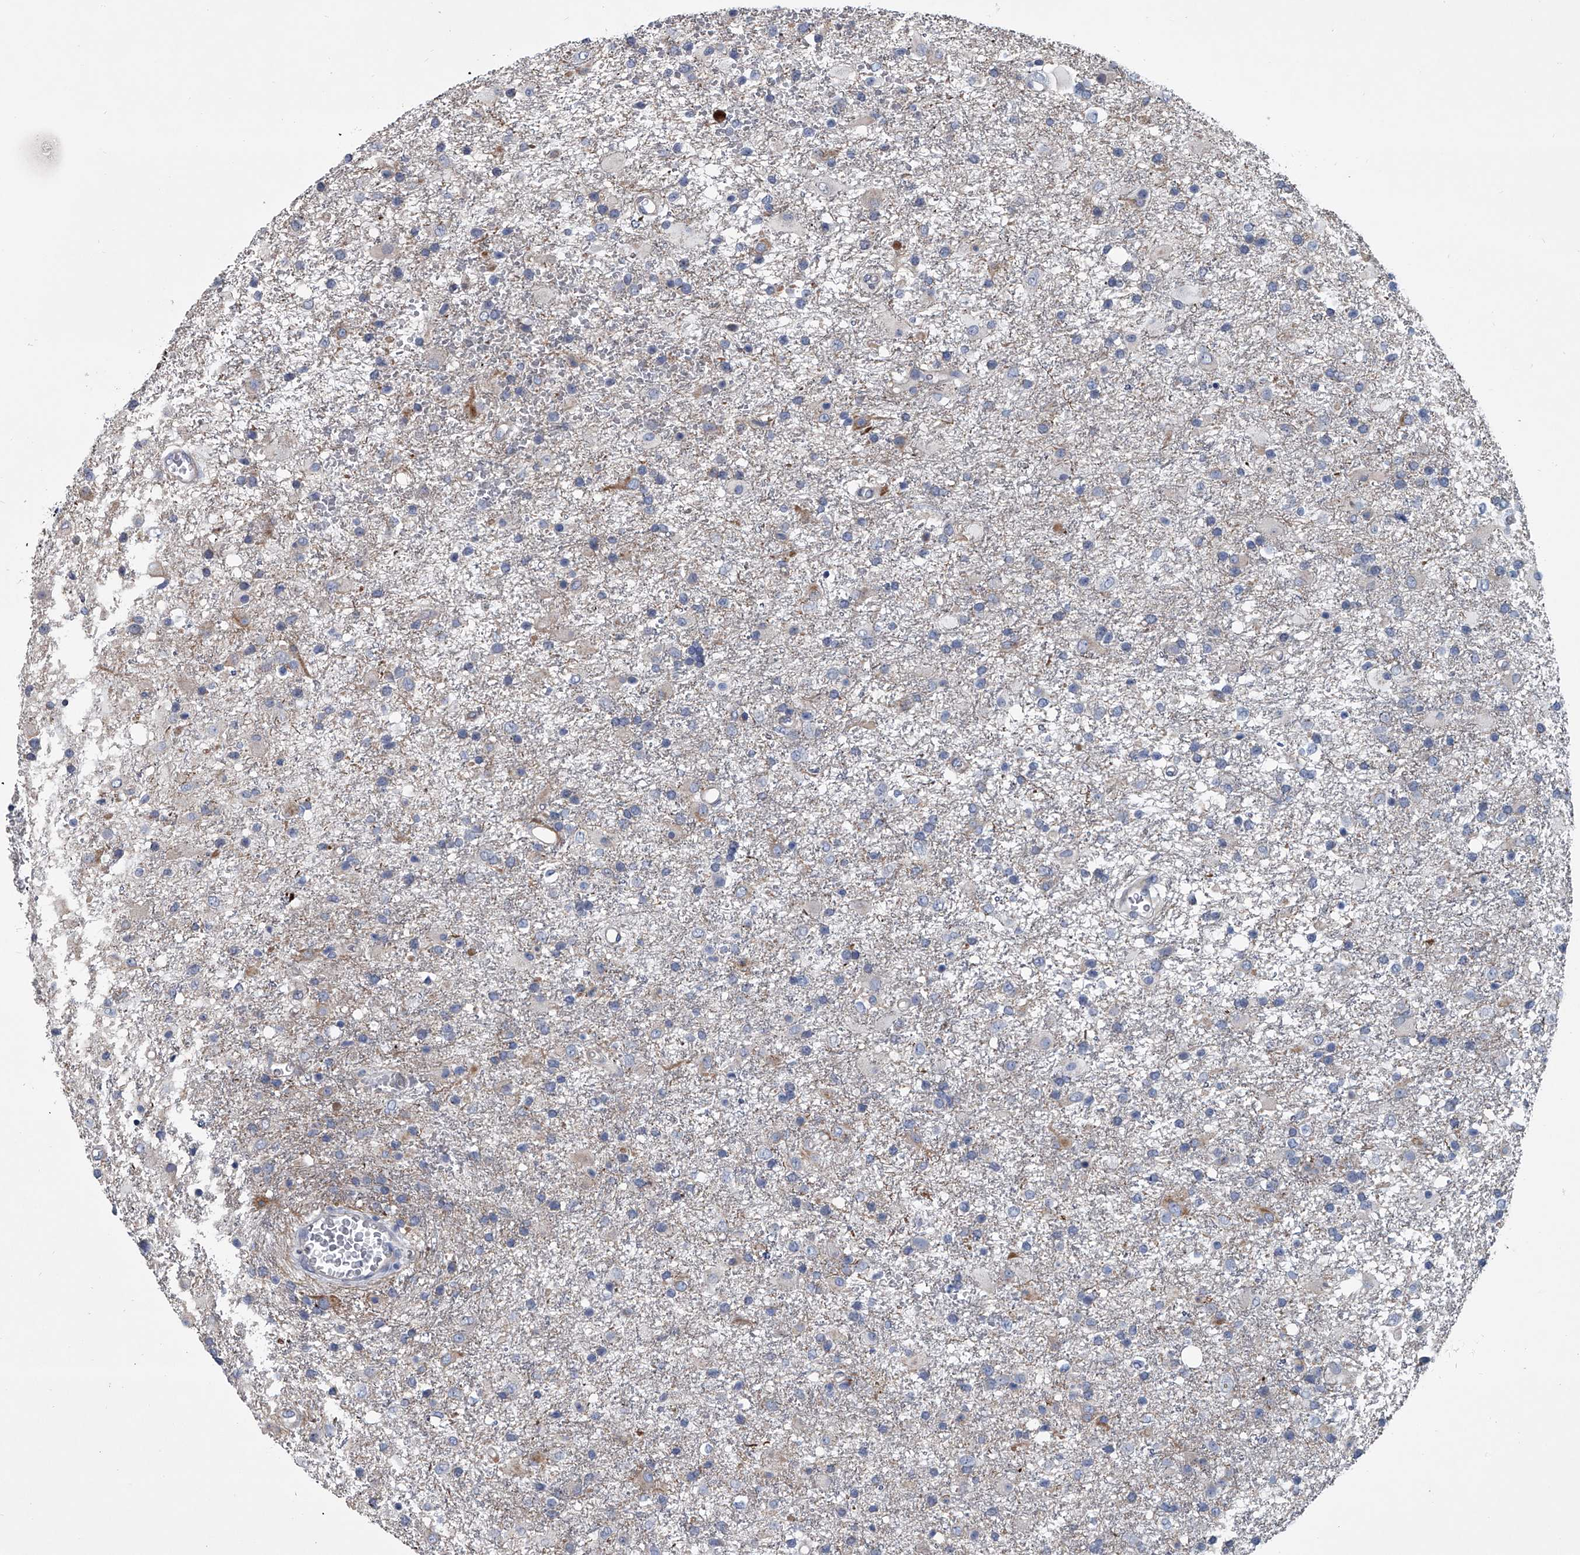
{"staining": {"intensity": "negative", "quantity": "none", "location": "none"}, "tissue": "glioma", "cell_type": "Tumor cells", "image_type": "cancer", "snomed": [{"axis": "morphology", "description": "Glioma, malignant, Low grade"}, {"axis": "topography", "description": "Brain"}], "caption": "Tumor cells are negative for protein expression in human malignant glioma (low-grade).", "gene": "ABCG1", "patient": {"sex": "male", "age": 65}}